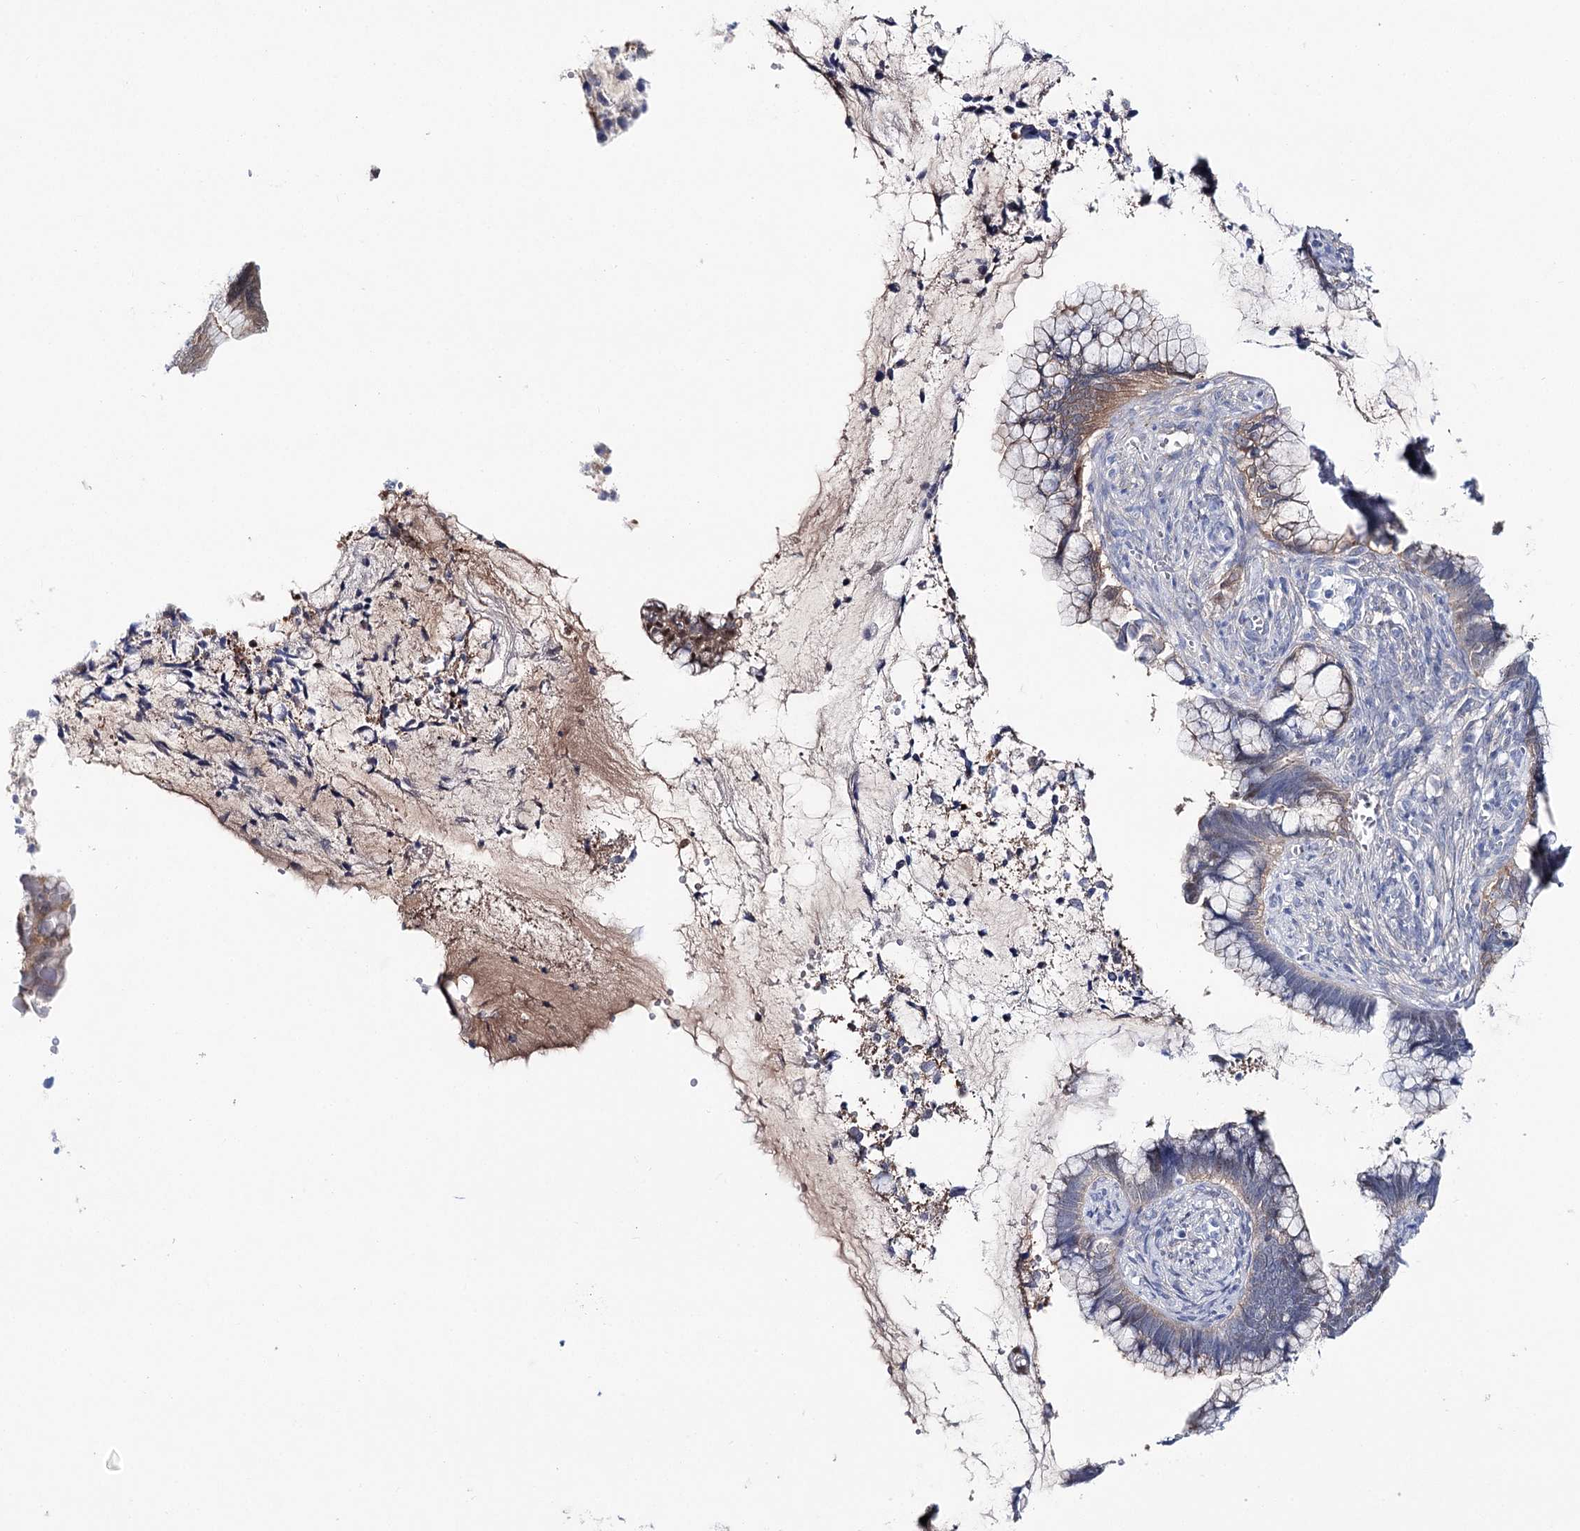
{"staining": {"intensity": "moderate", "quantity": "25%-75%", "location": "cytoplasmic/membranous"}, "tissue": "cervical cancer", "cell_type": "Tumor cells", "image_type": "cancer", "snomed": [{"axis": "morphology", "description": "Adenocarcinoma, NOS"}, {"axis": "topography", "description": "Cervix"}], "caption": "Protein staining of cervical cancer tissue demonstrates moderate cytoplasmic/membranous expression in approximately 25%-75% of tumor cells.", "gene": "UGDH", "patient": {"sex": "female", "age": 44}}